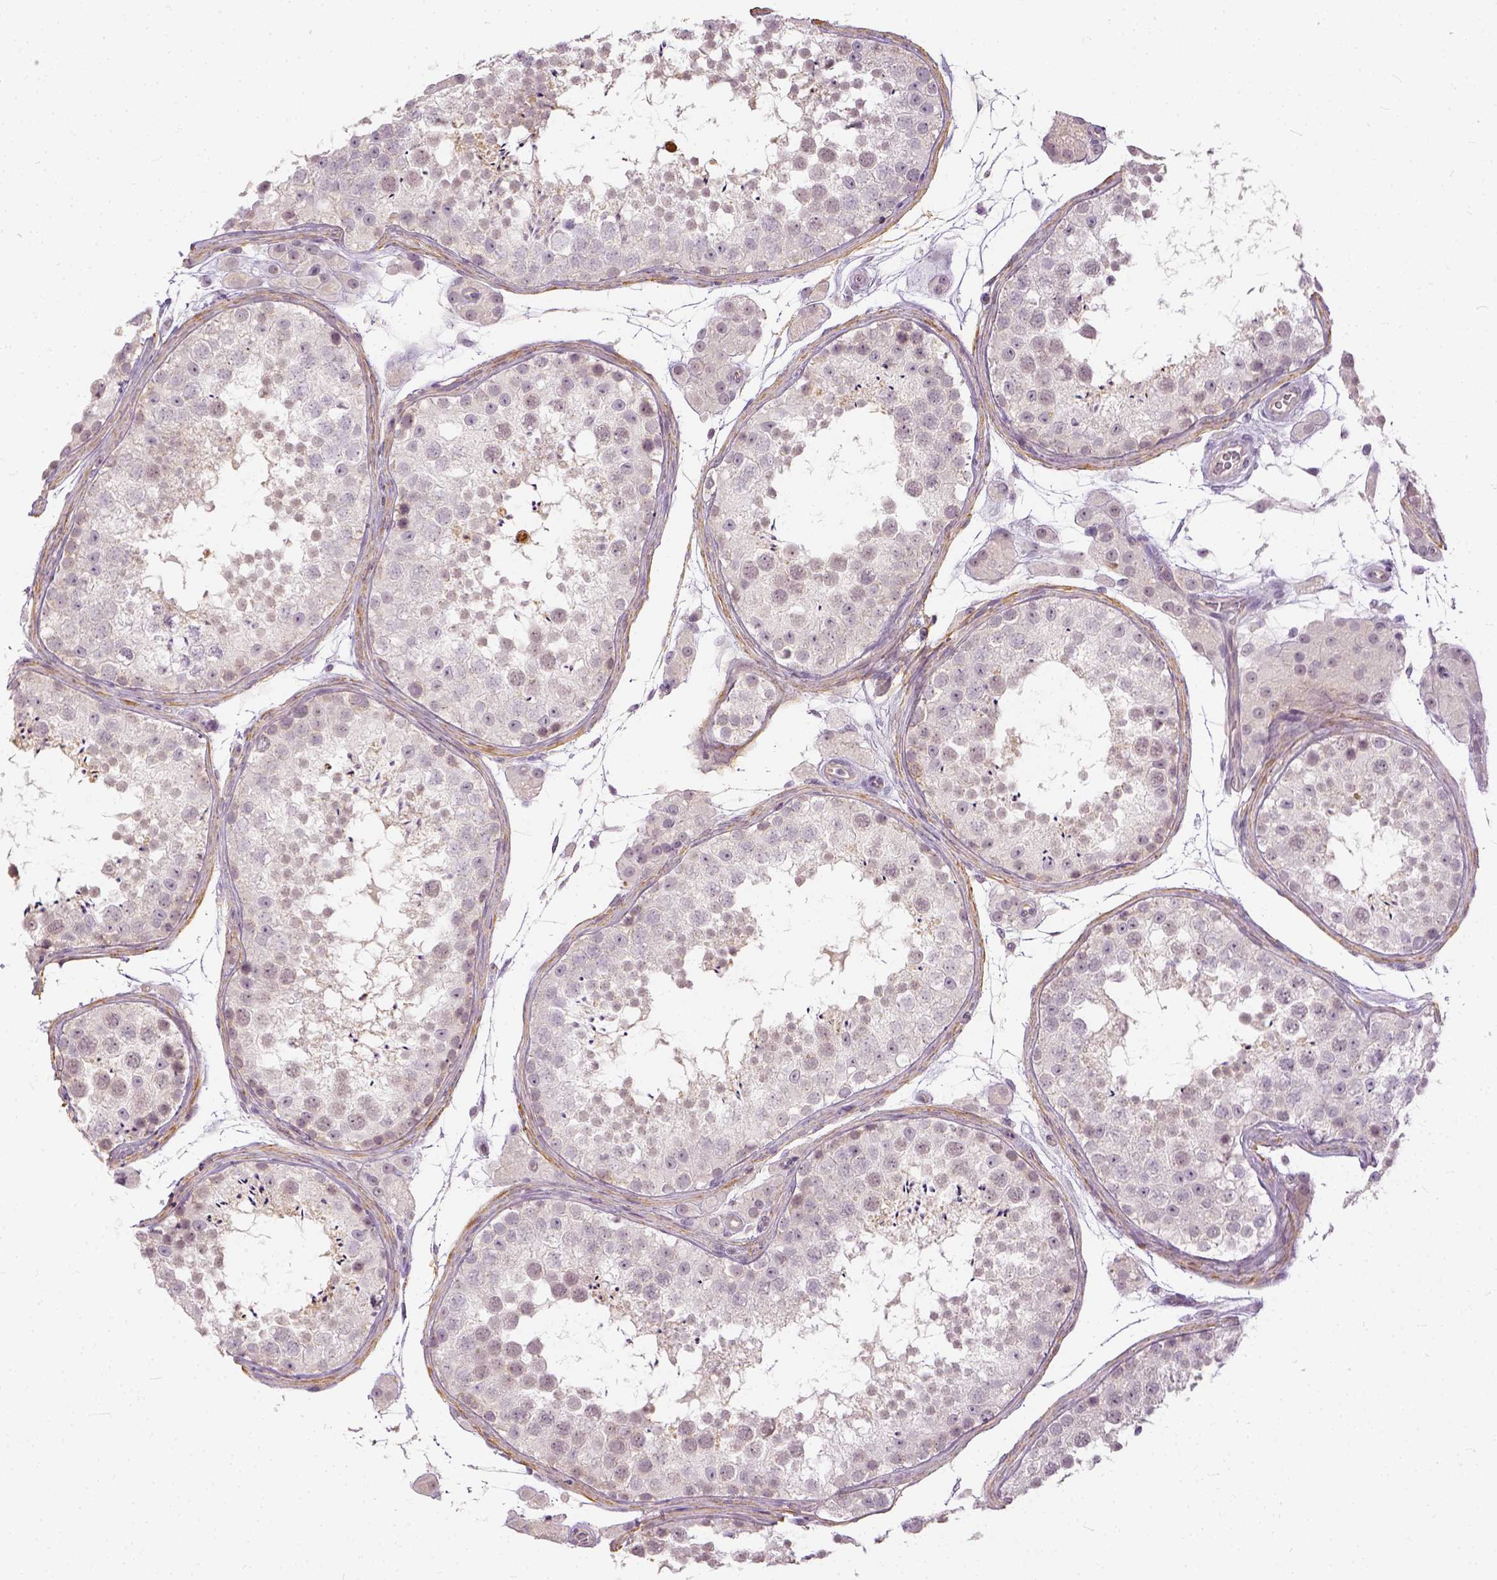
{"staining": {"intensity": "weak", "quantity": "<25%", "location": "cytoplasmic/membranous"}, "tissue": "testis", "cell_type": "Cells in seminiferous ducts", "image_type": "normal", "snomed": [{"axis": "morphology", "description": "Normal tissue, NOS"}, {"axis": "topography", "description": "Testis"}], "caption": "Immunohistochemistry (IHC) histopathology image of normal human testis stained for a protein (brown), which shows no staining in cells in seminiferous ducts.", "gene": "ANO2", "patient": {"sex": "male", "age": 41}}